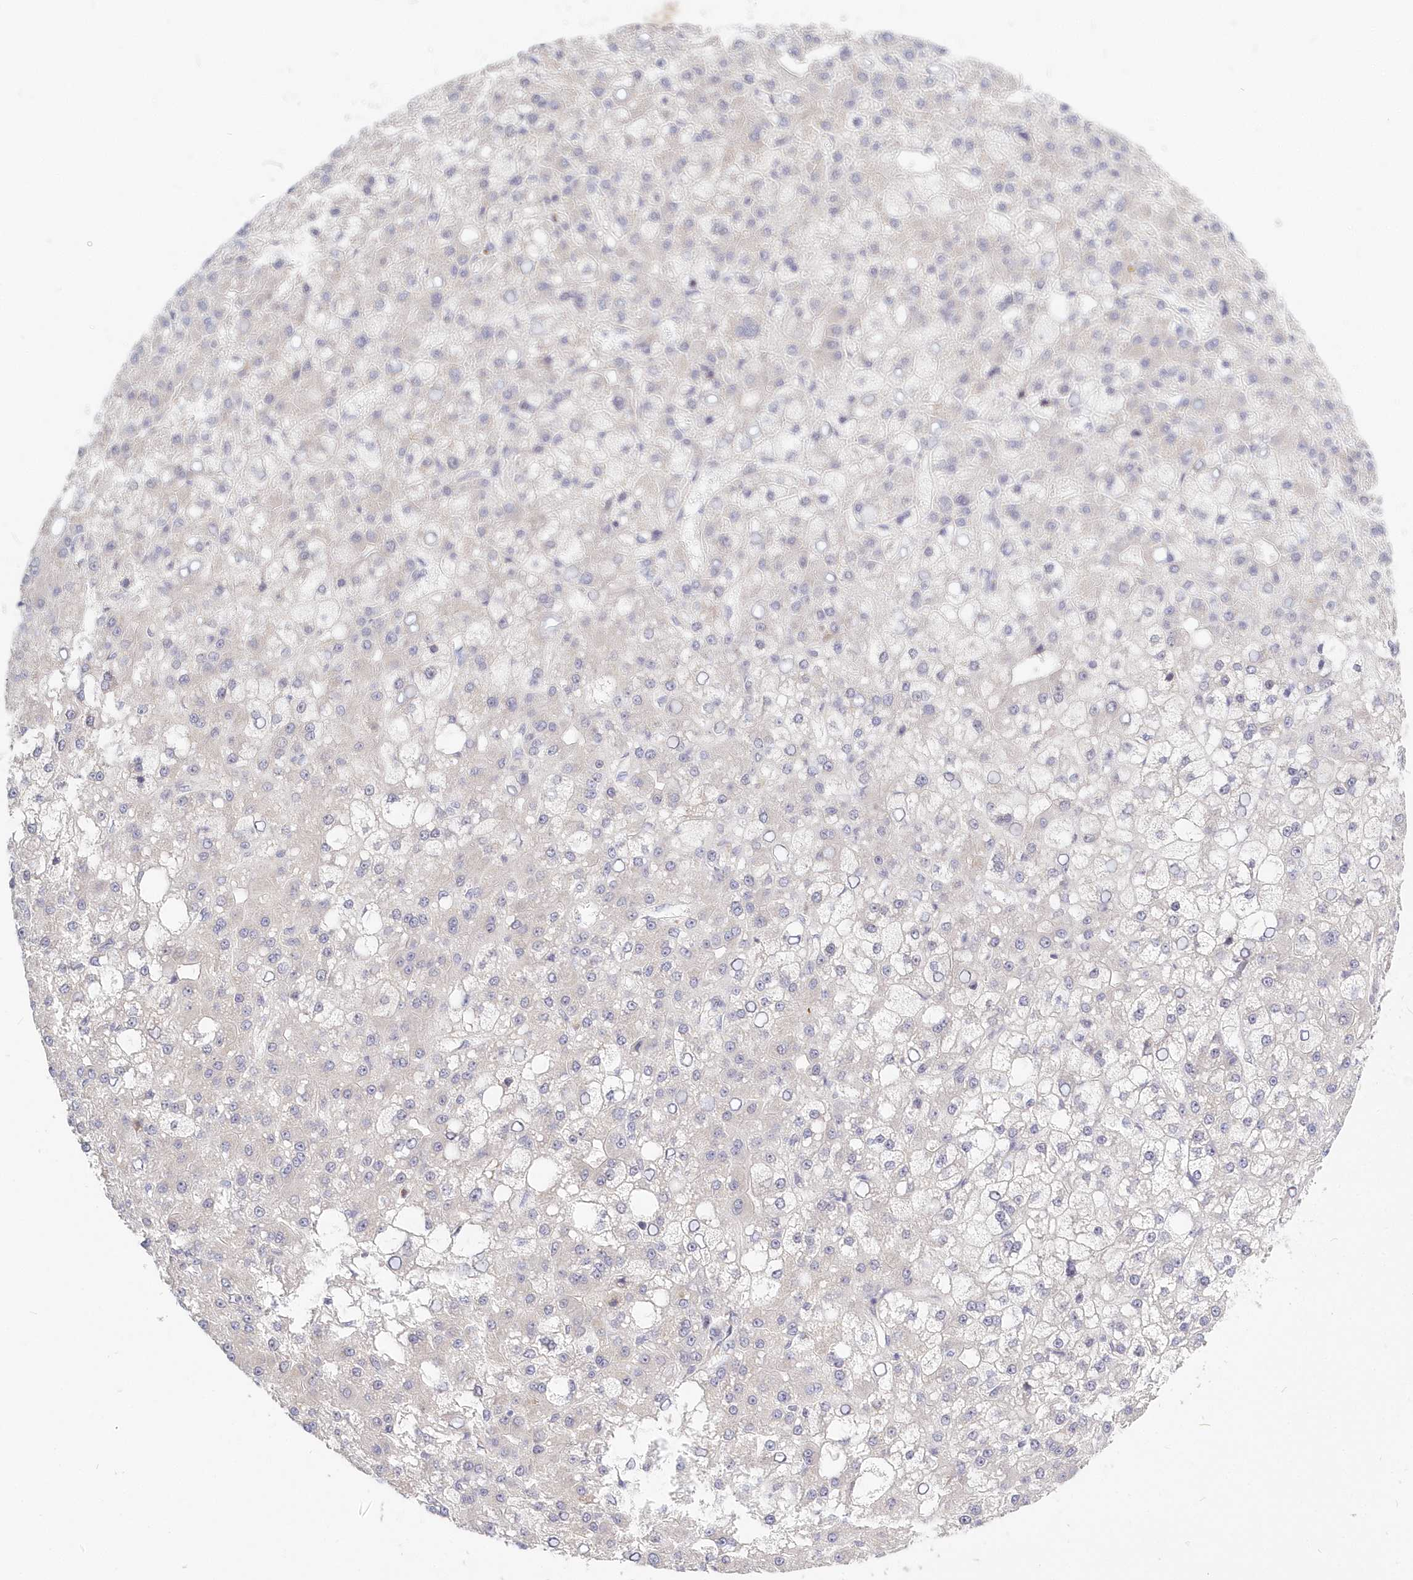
{"staining": {"intensity": "negative", "quantity": "none", "location": "none"}, "tissue": "liver cancer", "cell_type": "Tumor cells", "image_type": "cancer", "snomed": [{"axis": "morphology", "description": "Carcinoma, Hepatocellular, NOS"}, {"axis": "topography", "description": "Liver"}], "caption": "The image exhibits no staining of tumor cells in hepatocellular carcinoma (liver). (Brightfield microscopy of DAB (3,3'-diaminobenzidine) immunohistochemistry at high magnification).", "gene": "KATNA1", "patient": {"sex": "male", "age": 67}}